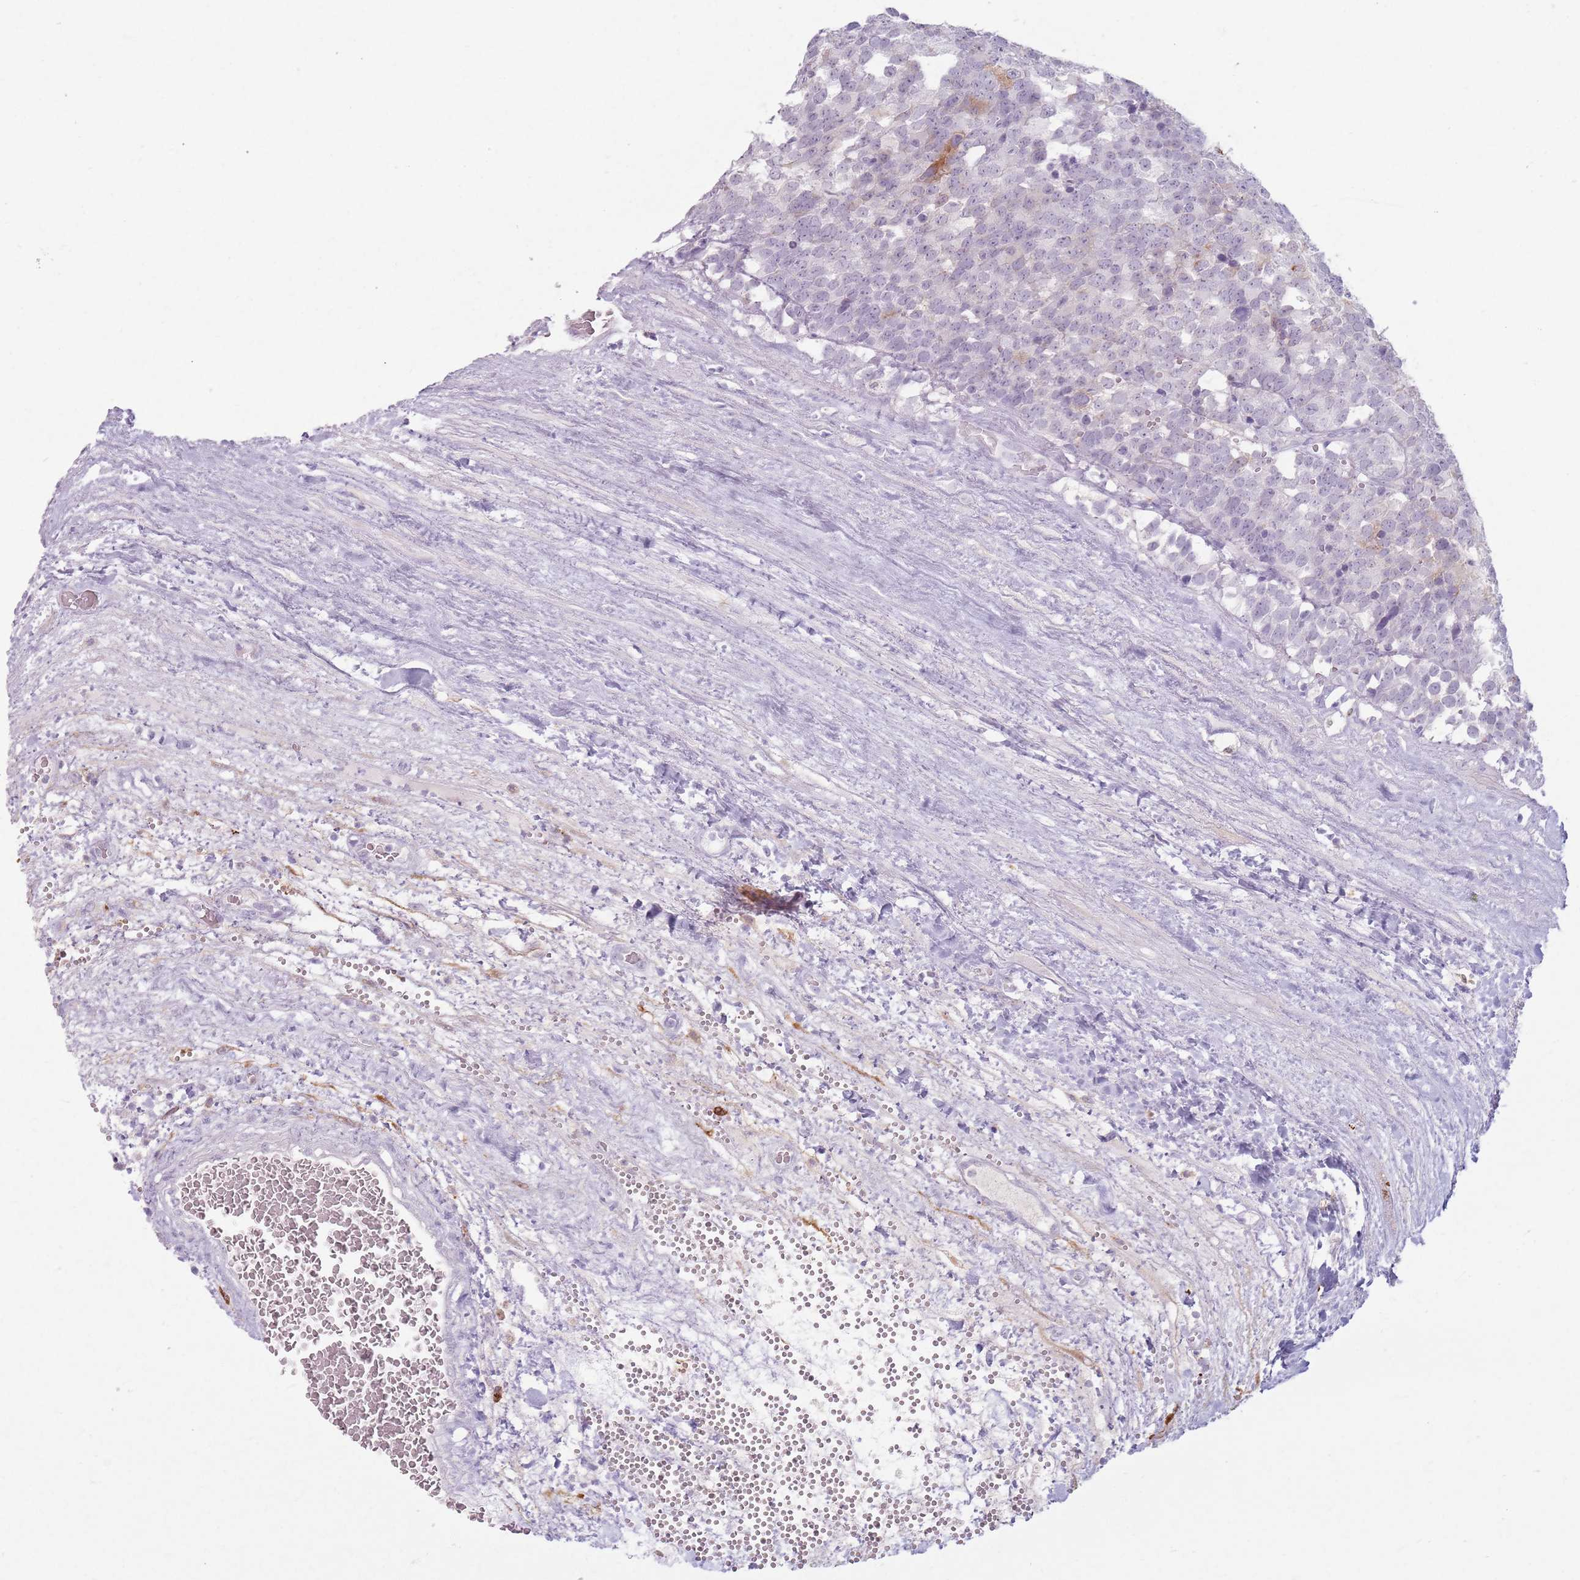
{"staining": {"intensity": "negative", "quantity": "none", "location": "none"}, "tissue": "testis cancer", "cell_type": "Tumor cells", "image_type": "cancer", "snomed": [{"axis": "morphology", "description": "Seminoma, NOS"}, {"axis": "topography", "description": "Testis"}], "caption": "Immunohistochemistry (IHC) image of human seminoma (testis) stained for a protein (brown), which demonstrates no staining in tumor cells. The staining is performed using DAB (3,3'-diaminobenzidine) brown chromogen with nuclei counter-stained in using hematoxylin.", "gene": "GDPGP1", "patient": {"sex": "male", "age": 71}}